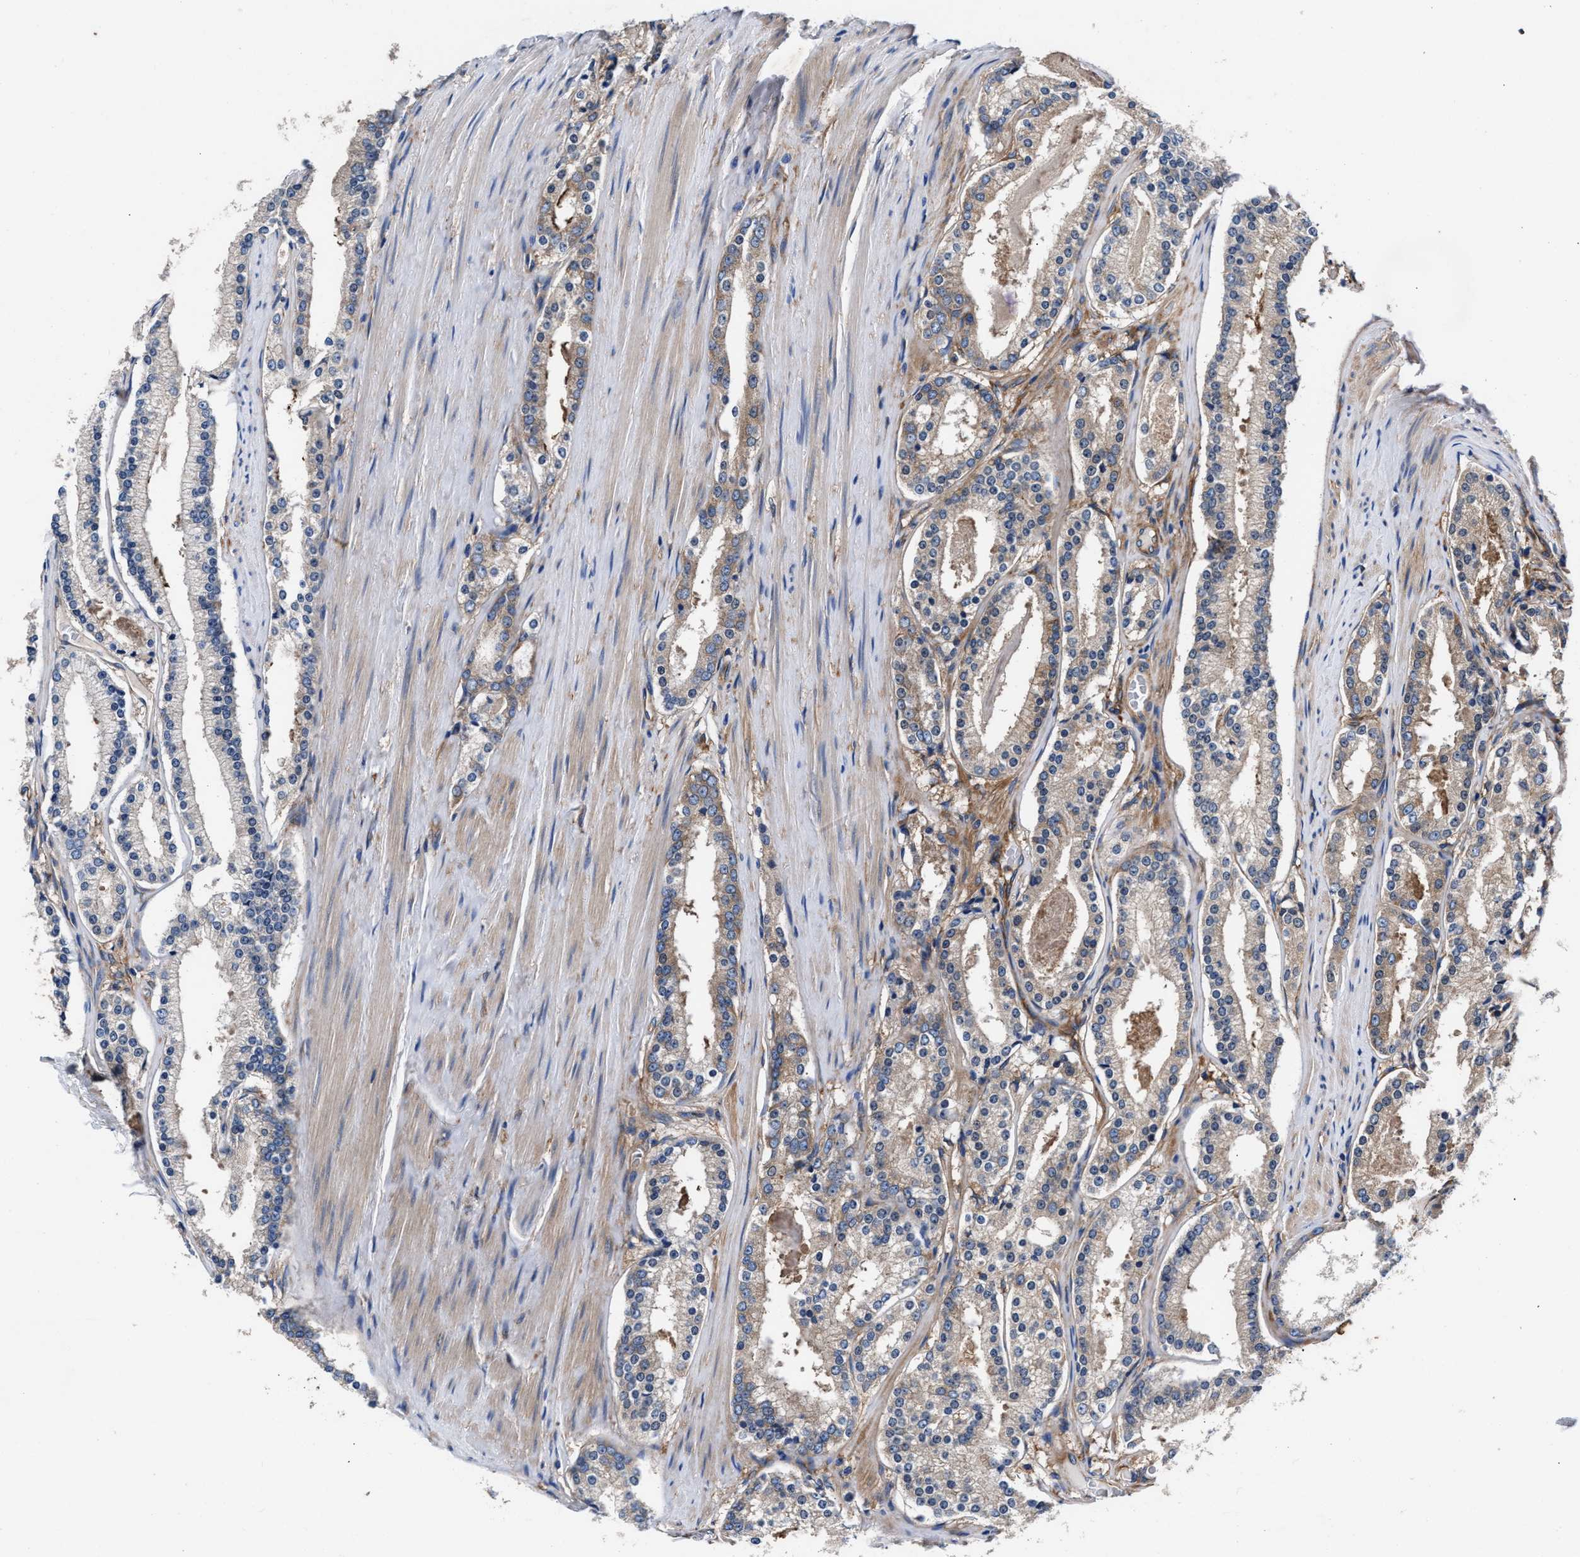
{"staining": {"intensity": "weak", "quantity": "<25%", "location": "cytoplasmic/membranous"}, "tissue": "prostate cancer", "cell_type": "Tumor cells", "image_type": "cancer", "snomed": [{"axis": "morphology", "description": "Adenocarcinoma, Low grade"}, {"axis": "topography", "description": "Prostate"}], "caption": "A high-resolution histopathology image shows immunohistochemistry (IHC) staining of low-grade adenocarcinoma (prostate), which exhibits no significant positivity in tumor cells.", "gene": "SH3GL1", "patient": {"sex": "male", "age": 70}}